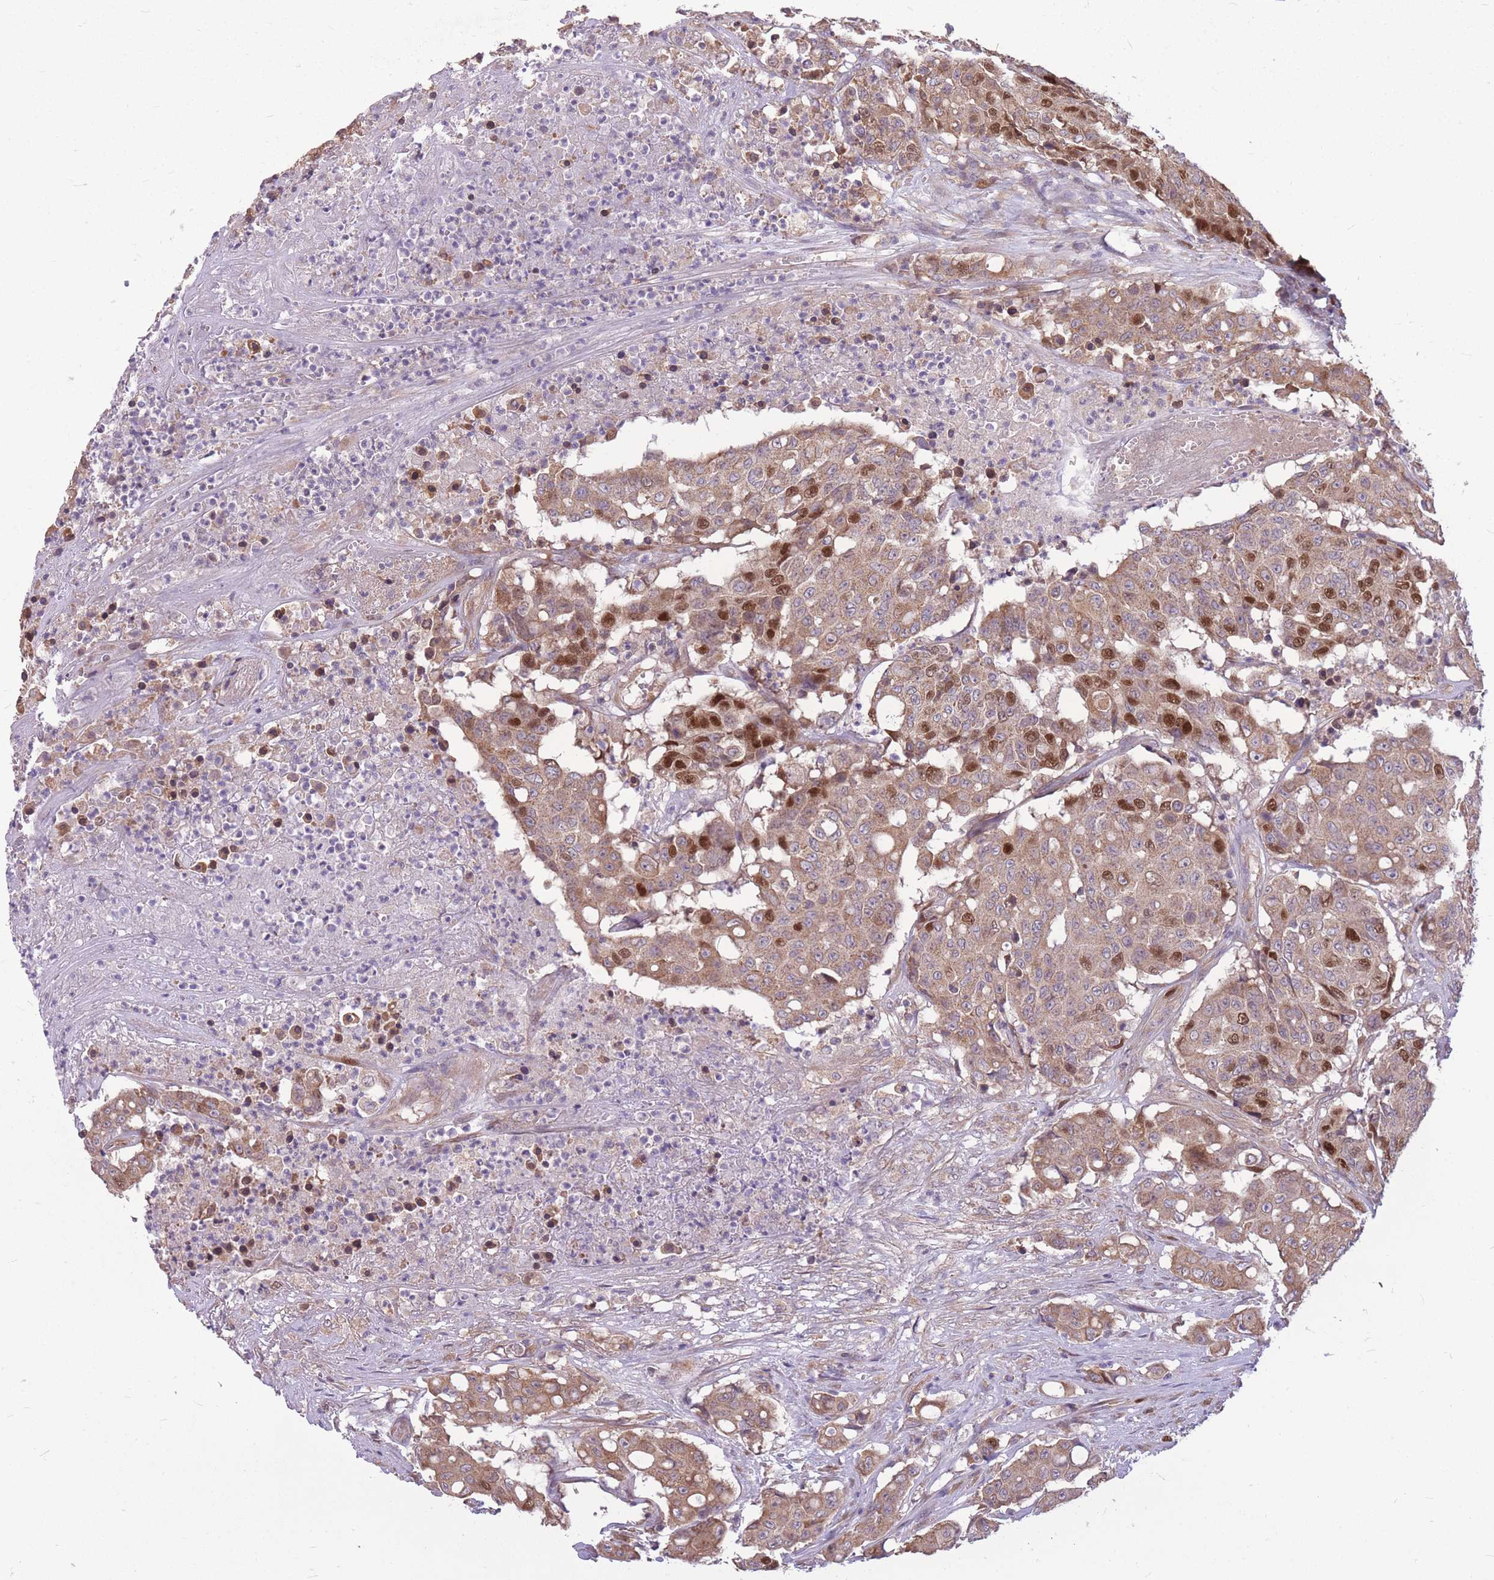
{"staining": {"intensity": "moderate", "quantity": ">75%", "location": "cytoplasmic/membranous,nuclear"}, "tissue": "colorectal cancer", "cell_type": "Tumor cells", "image_type": "cancer", "snomed": [{"axis": "morphology", "description": "Adenocarcinoma, NOS"}, {"axis": "topography", "description": "Colon"}], "caption": "High-magnification brightfield microscopy of colorectal cancer (adenocarcinoma) stained with DAB (3,3'-diaminobenzidine) (brown) and counterstained with hematoxylin (blue). tumor cells exhibit moderate cytoplasmic/membranous and nuclear staining is present in approximately>75% of cells.", "gene": "GMNN", "patient": {"sex": "male", "age": 51}}